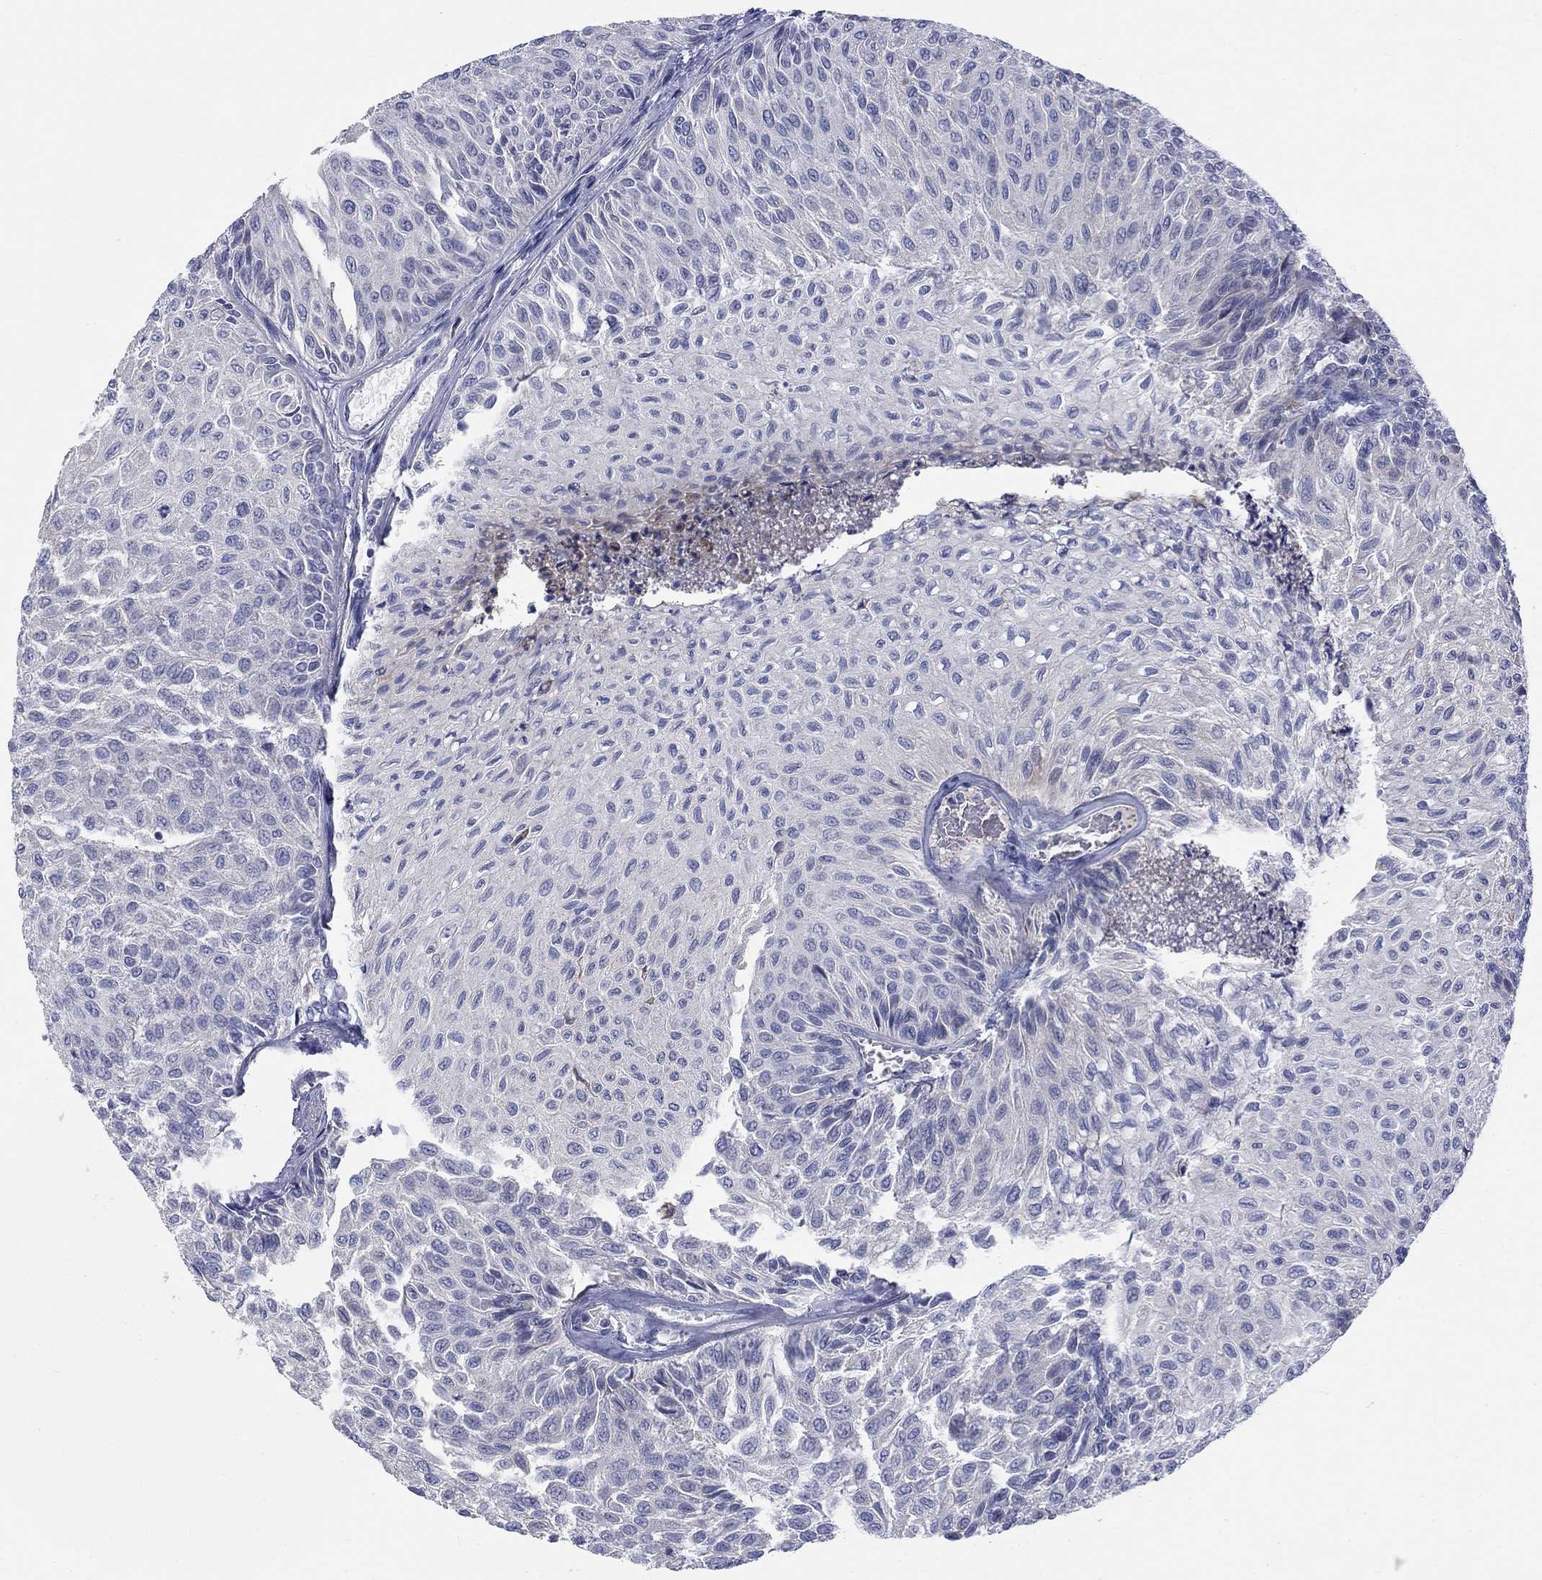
{"staining": {"intensity": "negative", "quantity": "none", "location": "none"}, "tissue": "urothelial cancer", "cell_type": "Tumor cells", "image_type": "cancer", "snomed": [{"axis": "morphology", "description": "Urothelial carcinoma, Low grade"}, {"axis": "topography", "description": "Urinary bladder"}], "caption": "There is no significant expression in tumor cells of urothelial carcinoma (low-grade).", "gene": "PTPRZ1", "patient": {"sex": "male", "age": 78}}